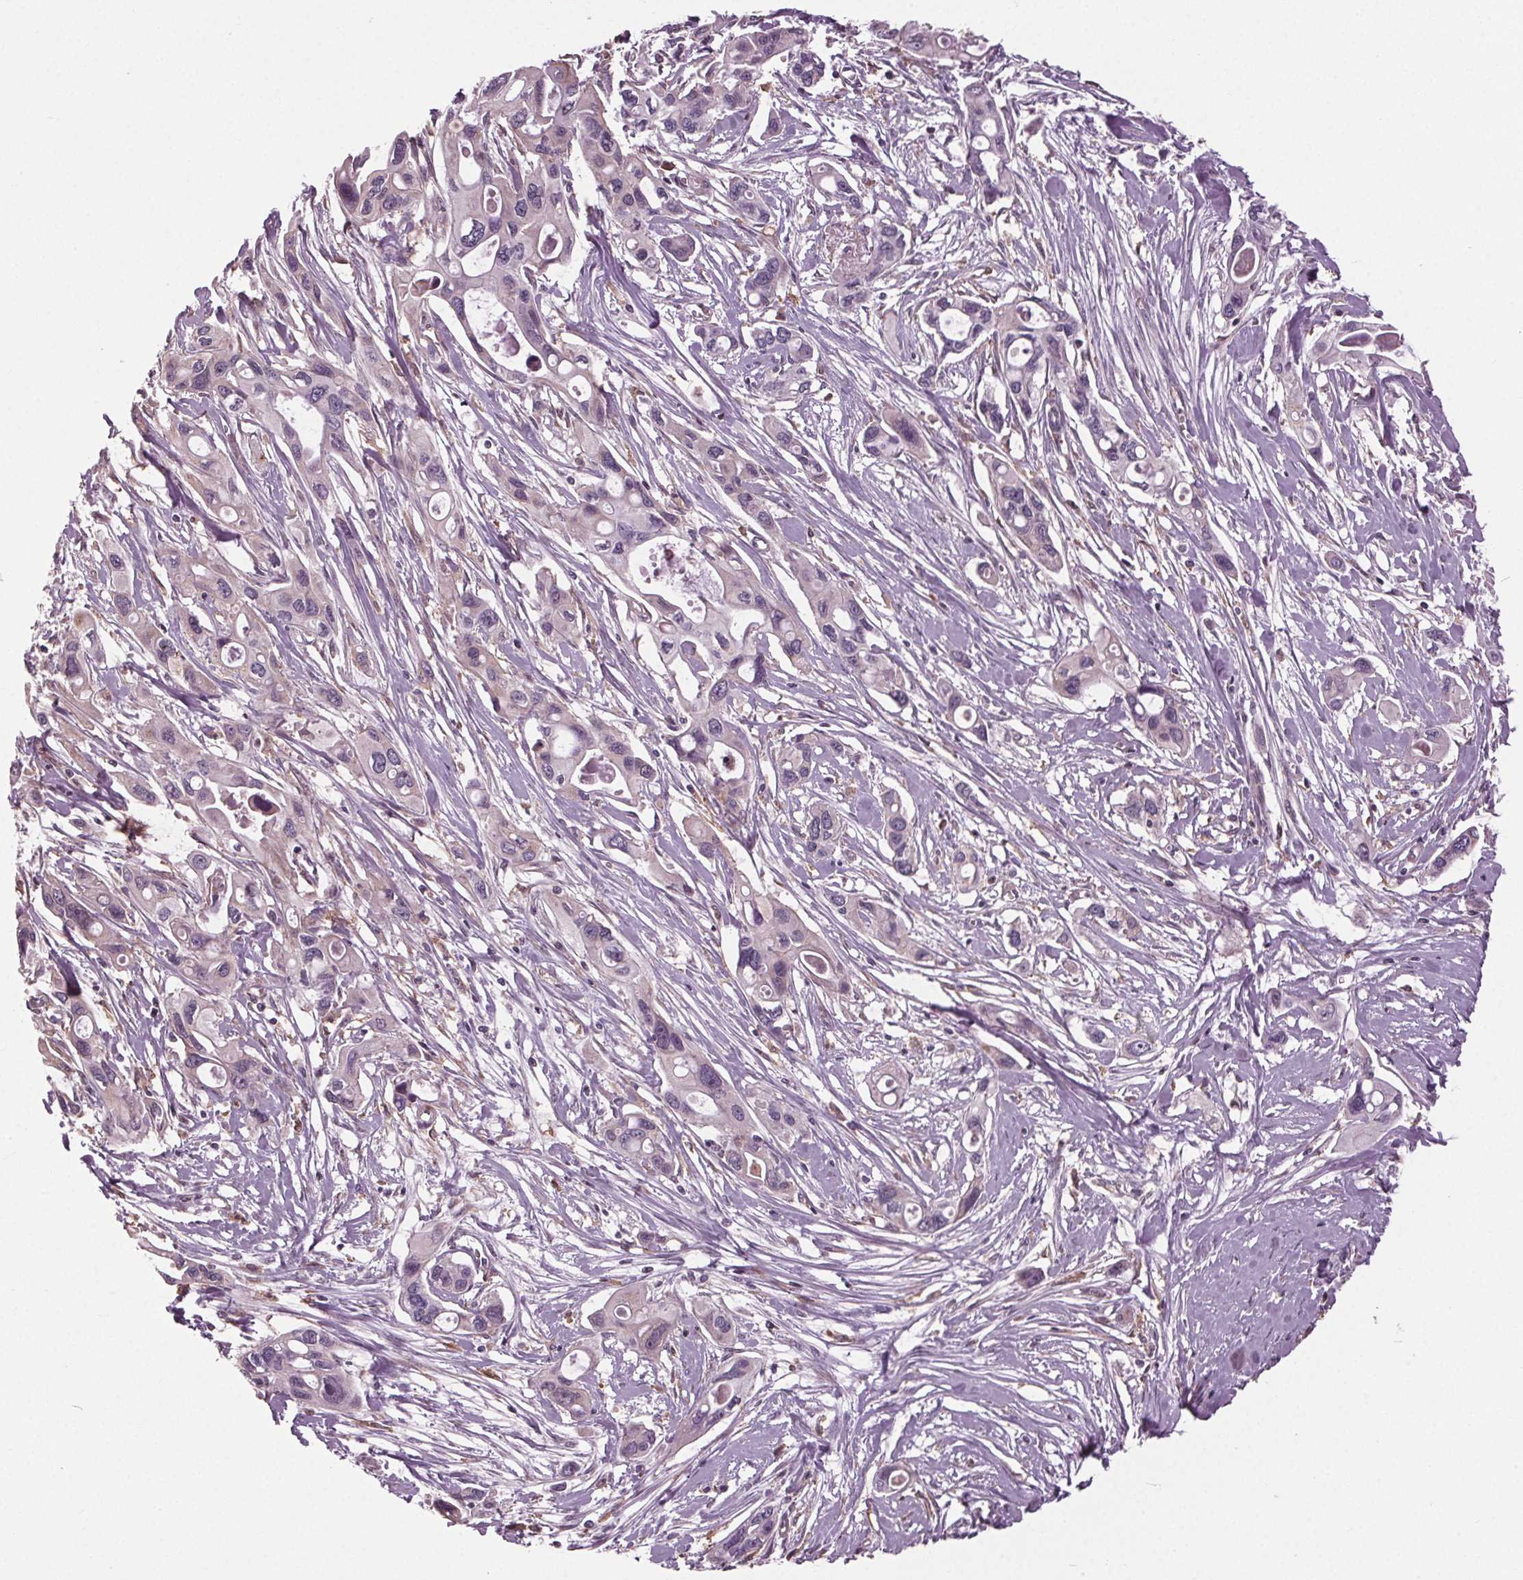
{"staining": {"intensity": "negative", "quantity": "none", "location": "none"}, "tissue": "pancreatic cancer", "cell_type": "Tumor cells", "image_type": "cancer", "snomed": [{"axis": "morphology", "description": "Adenocarcinoma, NOS"}, {"axis": "topography", "description": "Pancreas"}], "caption": "High magnification brightfield microscopy of pancreatic adenocarcinoma stained with DAB (brown) and counterstained with hematoxylin (blue): tumor cells show no significant expression.", "gene": "BSDC1", "patient": {"sex": "male", "age": 60}}